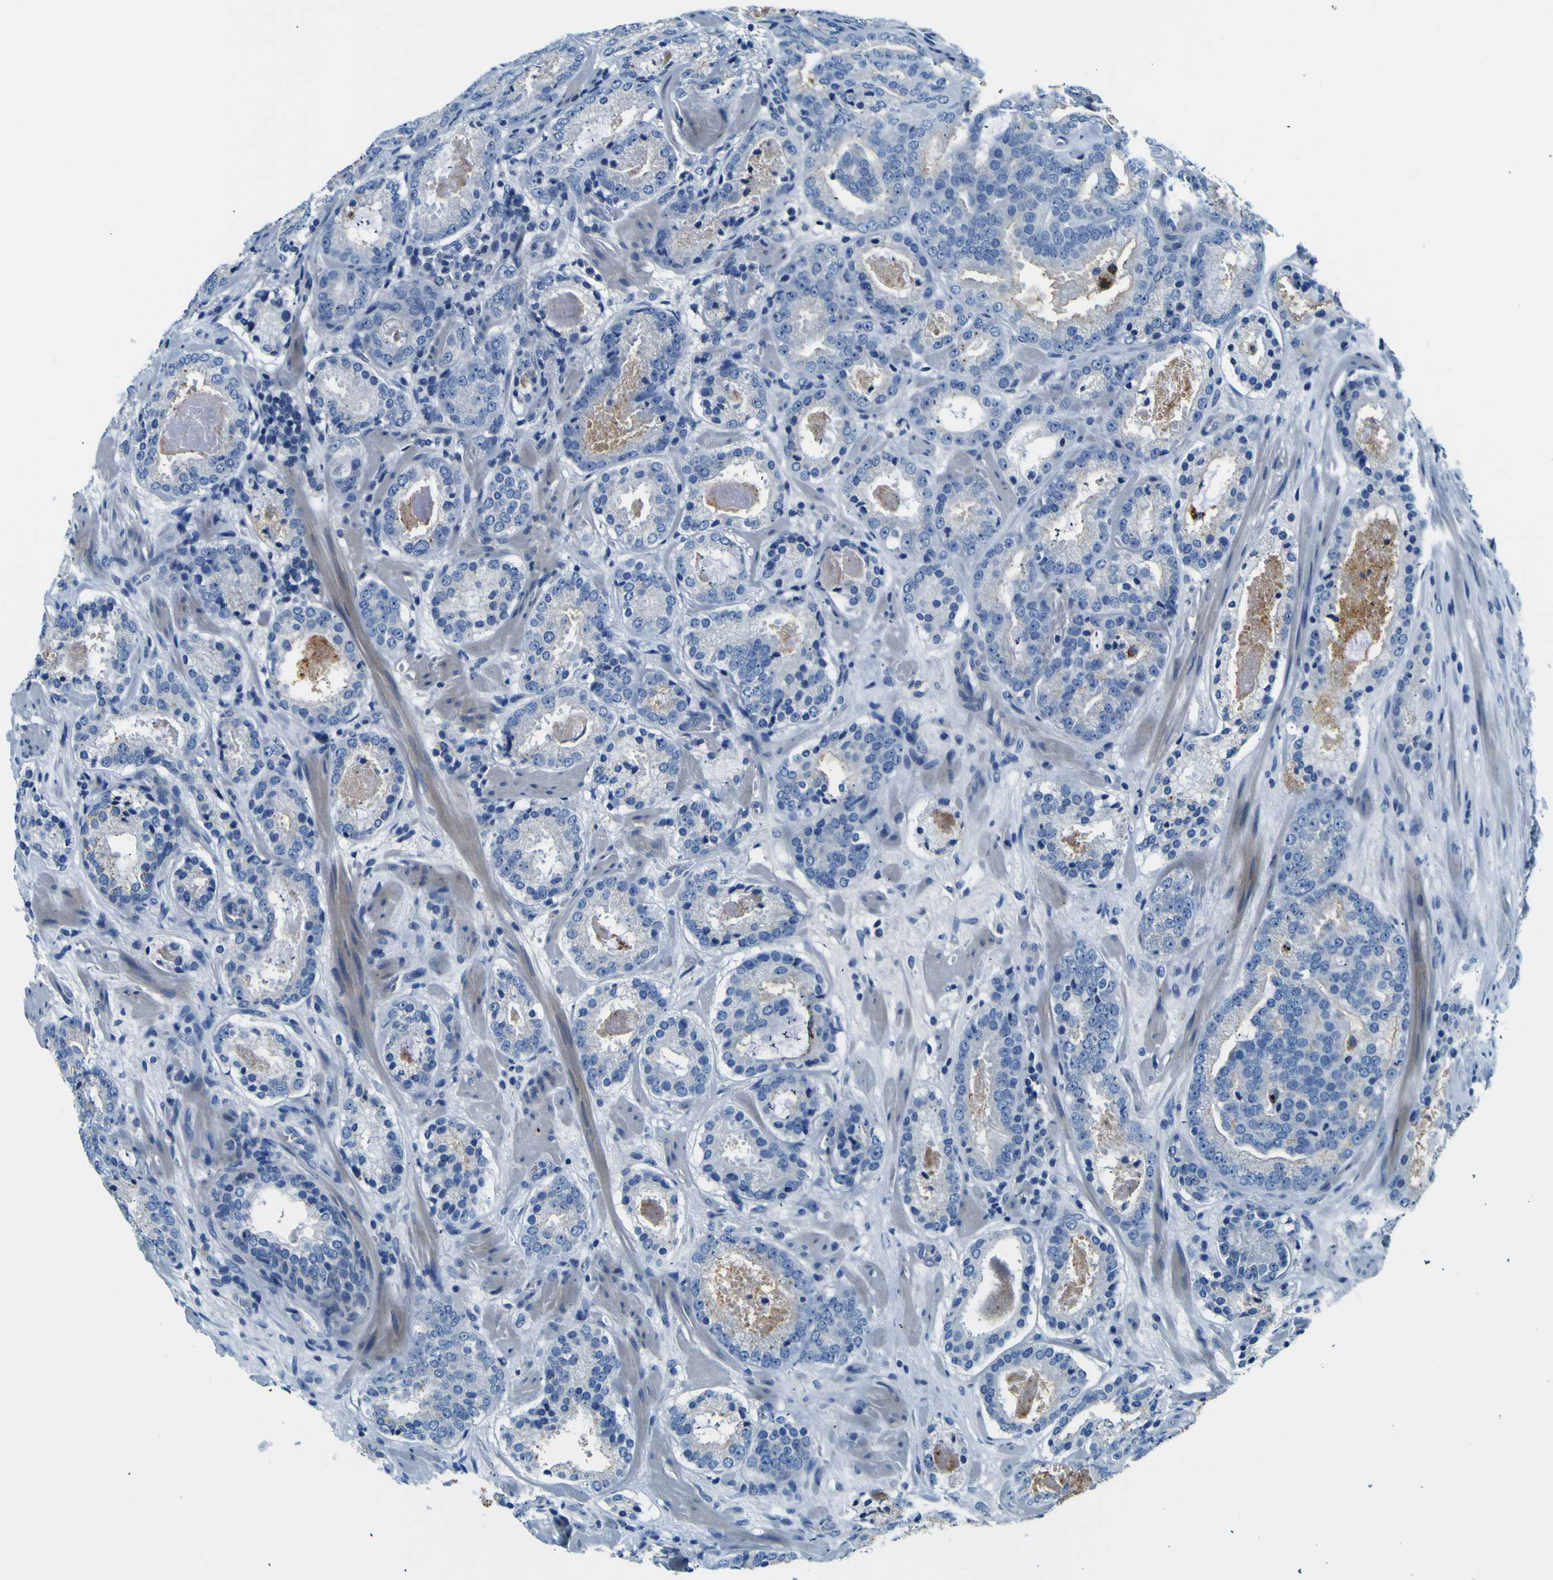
{"staining": {"intensity": "negative", "quantity": "none", "location": "none"}, "tissue": "prostate cancer", "cell_type": "Tumor cells", "image_type": "cancer", "snomed": [{"axis": "morphology", "description": "Adenocarcinoma, Low grade"}, {"axis": "topography", "description": "Prostate"}], "caption": "Histopathology image shows no protein expression in tumor cells of low-grade adenocarcinoma (prostate) tissue.", "gene": "ADGRA2", "patient": {"sex": "male", "age": 69}}